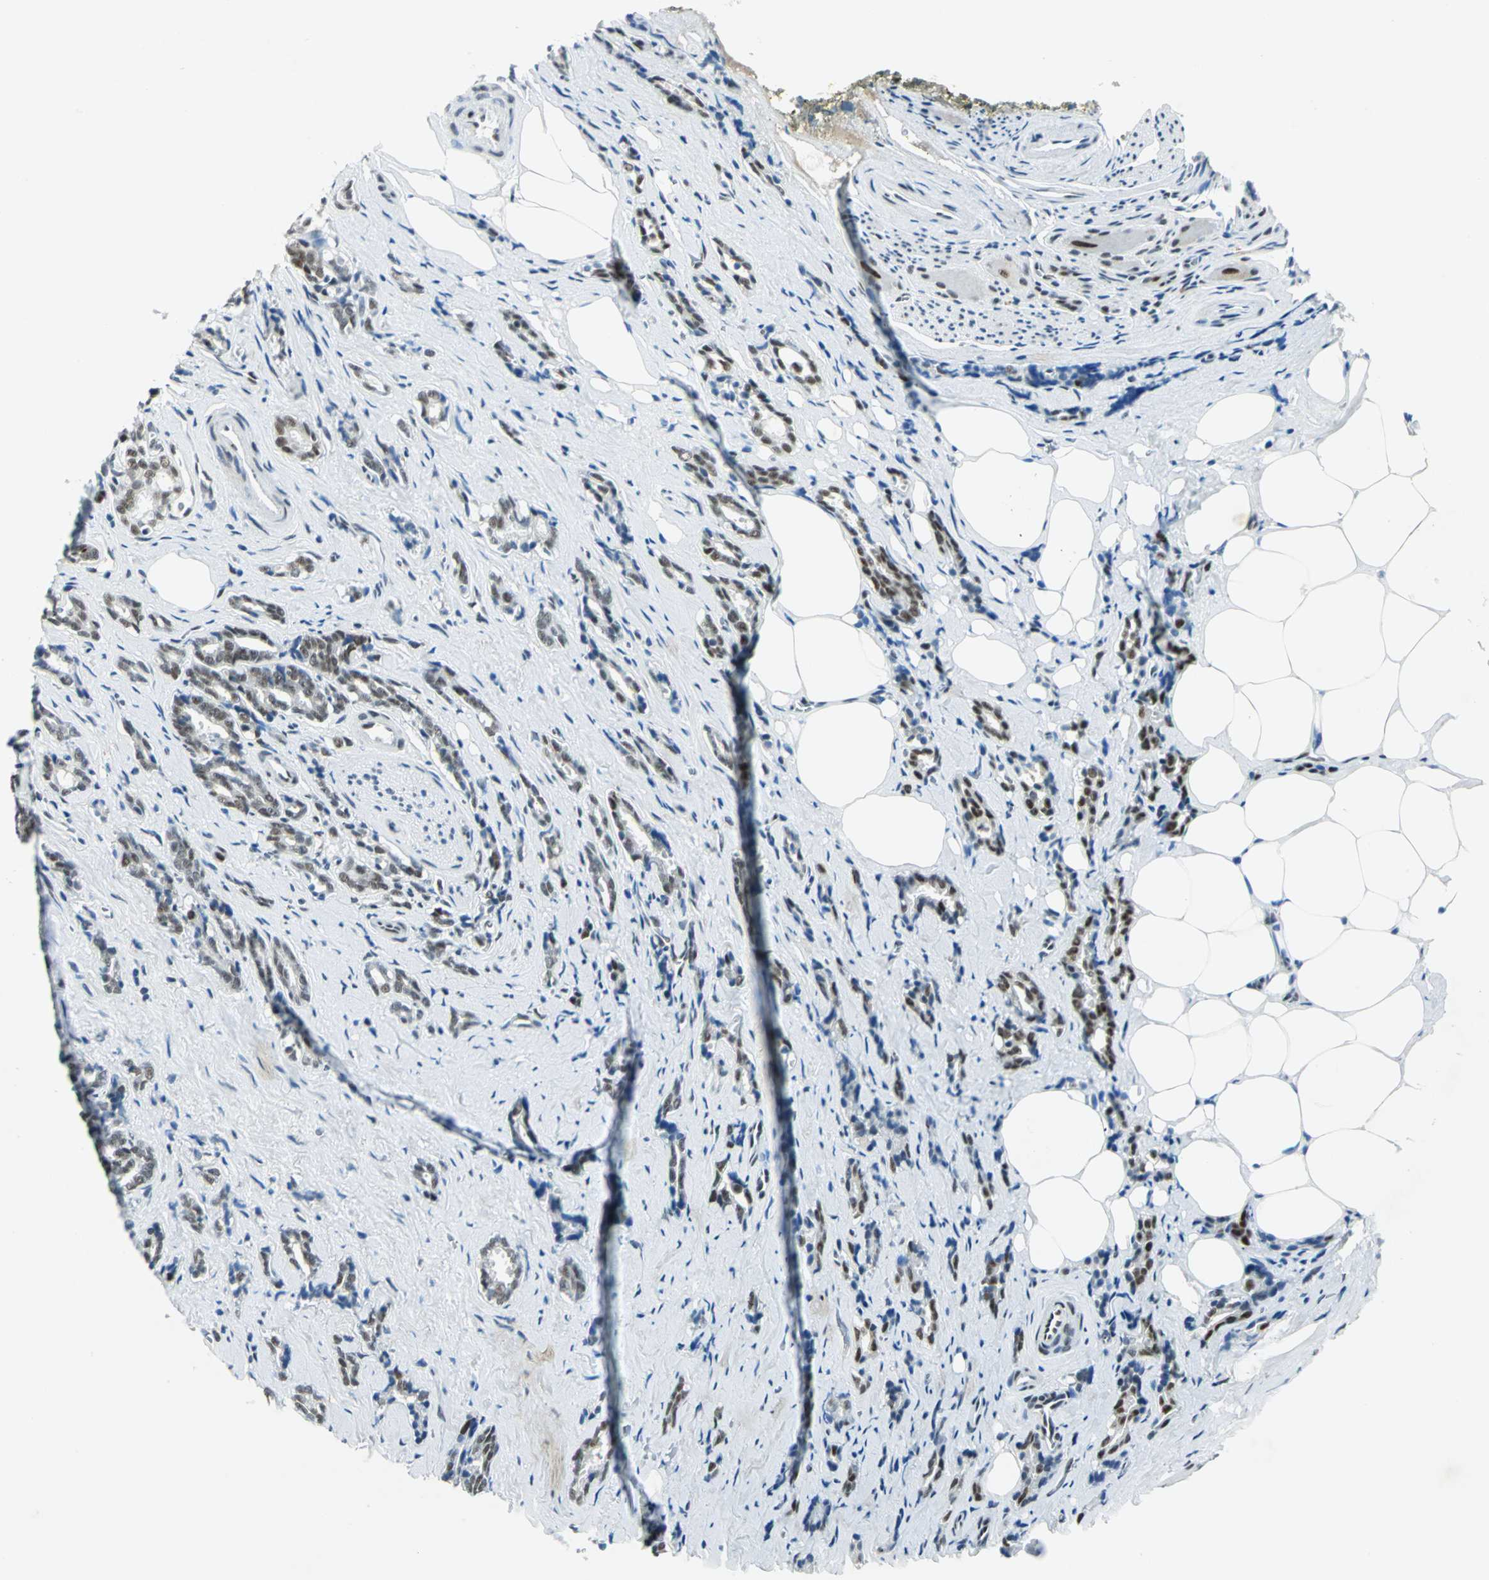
{"staining": {"intensity": "weak", "quantity": "<25%", "location": "nuclear"}, "tissue": "prostate cancer", "cell_type": "Tumor cells", "image_type": "cancer", "snomed": [{"axis": "morphology", "description": "Adenocarcinoma, High grade"}, {"axis": "topography", "description": "Prostate"}], "caption": "A micrograph of high-grade adenocarcinoma (prostate) stained for a protein demonstrates no brown staining in tumor cells.", "gene": "MTMR10", "patient": {"sex": "male", "age": 67}}